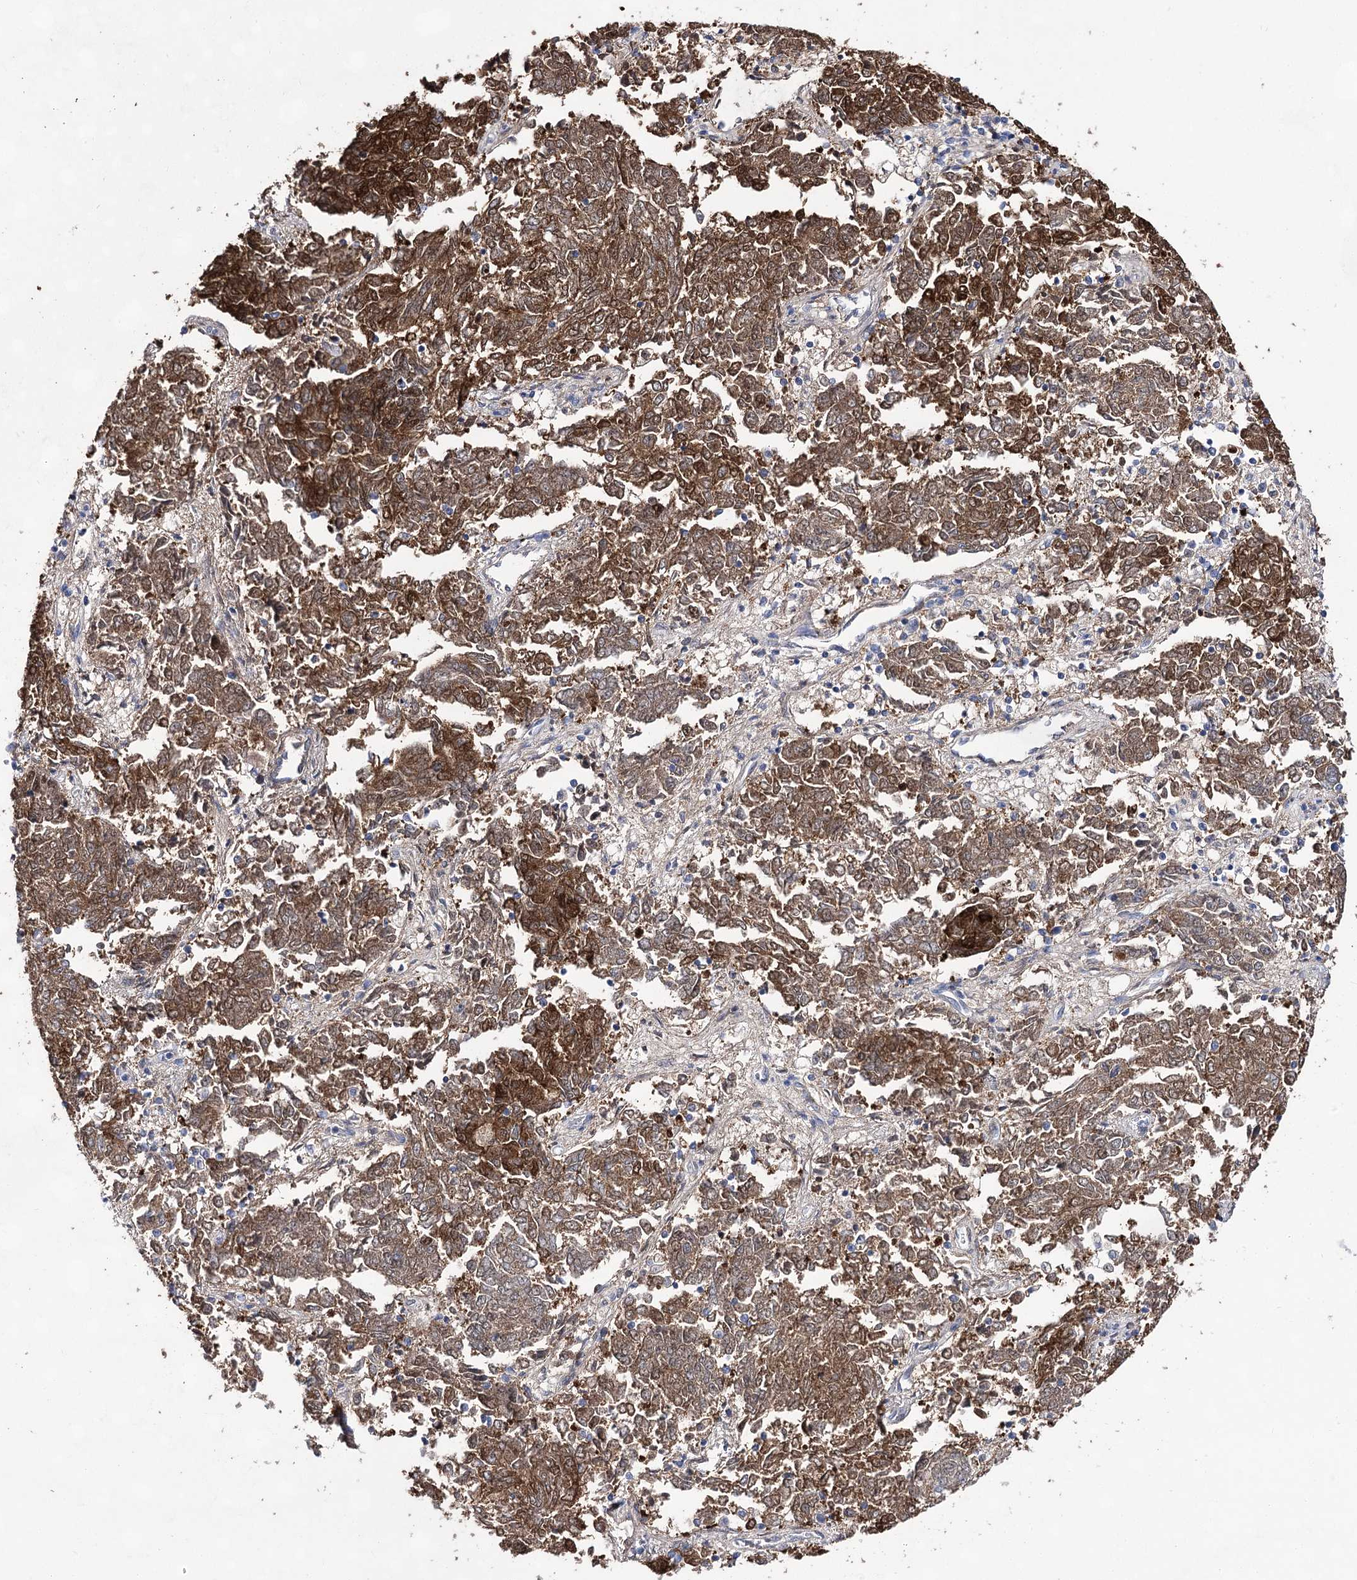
{"staining": {"intensity": "moderate", "quantity": ">75%", "location": "cytoplasmic/membranous"}, "tissue": "endometrial cancer", "cell_type": "Tumor cells", "image_type": "cancer", "snomed": [{"axis": "morphology", "description": "Adenocarcinoma, NOS"}, {"axis": "topography", "description": "Endometrium"}], "caption": "Endometrial adenocarcinoma stained with a brown dye exhibits moderate cytoplasmic/membranous positive staining in approximately >75% of tumor cells.", "gene": "UGDH", "patient": {"sex": "female", "age": 80}}